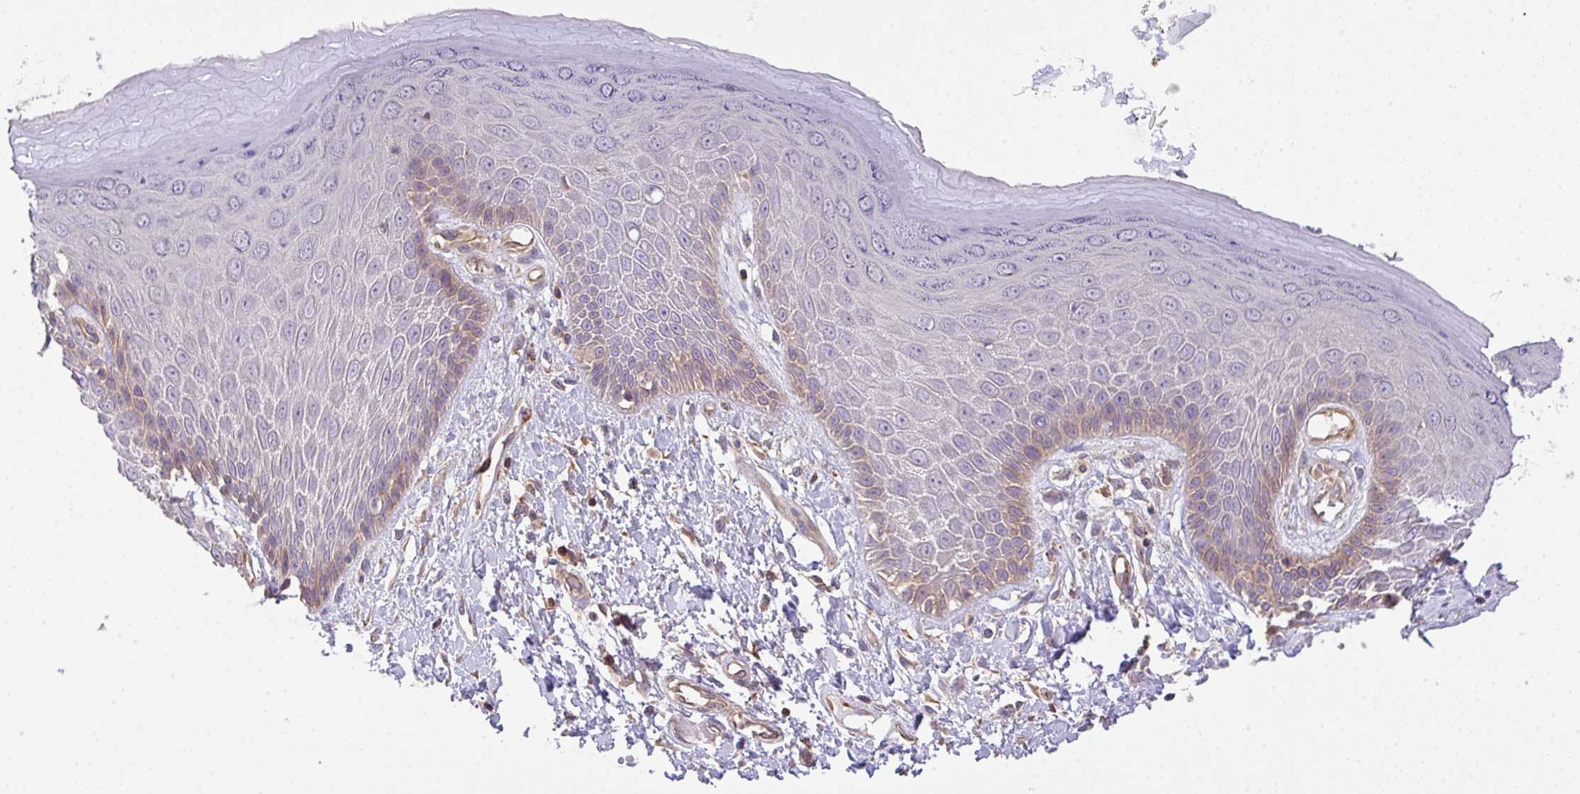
{"staining": {"intensity": "moderate", "quantity": "<25%", "location": "cytoplasmic/membranous"}, "tissue": "skin", "cell_type": "Epidermal cells", "image_type": "normal", "snomed": [{"axis": "morphology", "description": "Normal tissue, NOS"}, {"axis": "topography", "description": "Anal"}, {"axis": "topography", "description": "Peripheral nerve tissue"}], "caption": "Human skin stained for a protein (brown) exhibits moderate cytoplasmic/membranous positive expression in approximately <25% of epidermal cells.", "gene": "TMEM229A", "patient": {"sex": "male", "age": 78}}